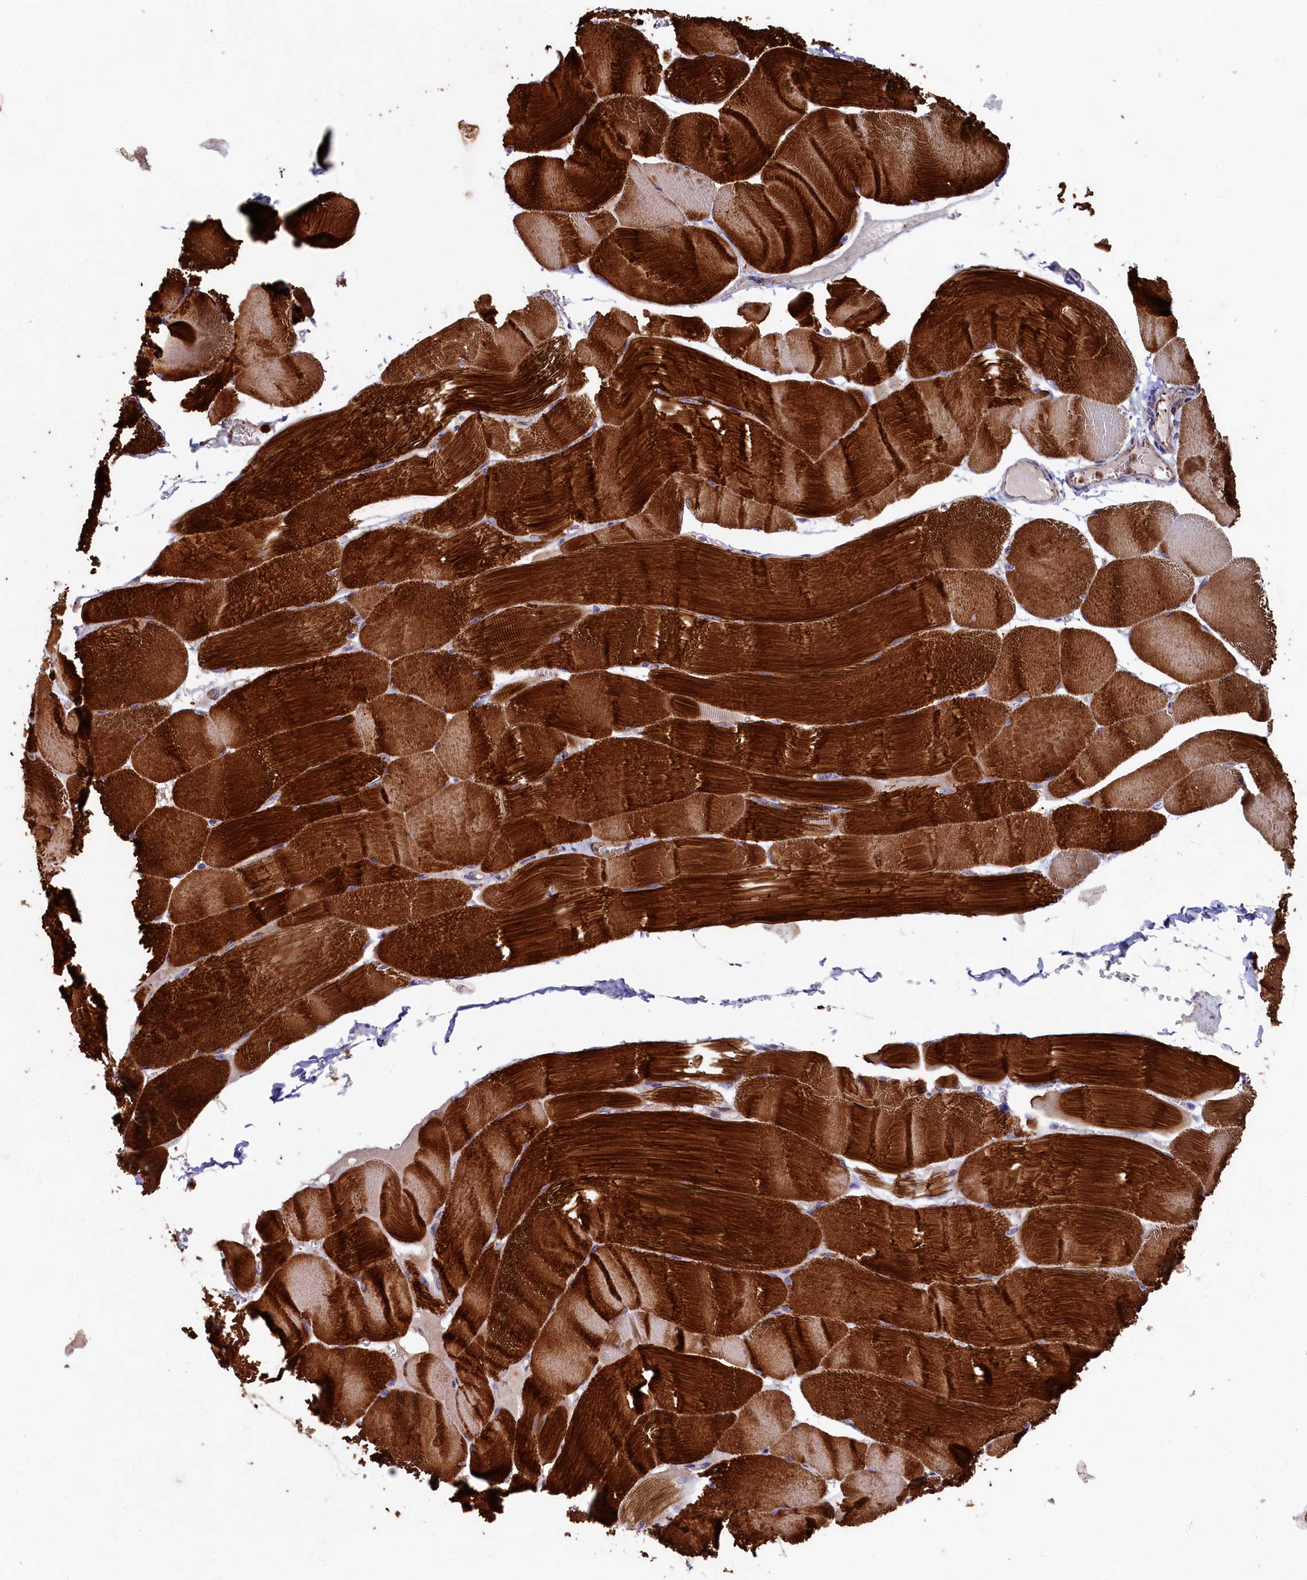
{"staining": {"intensity": "strong", "quantity": ">75%", "location": "cytoplasmic/membranous"}, "tissue": "skeletal muscle", "cell_type": "Myocytes", "image_type": "normal", "snomed": [{"axis": "morphology", "description": "Normal tissue, NOS"}, {"axis": "morphology", "description": "Basal cell carcinoma"}, {"axis": "topography", "description": "Skeletal muscle"}], "caption": "This micrograph exhibits immunohistochemistry (IHC) staining of benign skeletal muscle, with high strong cytoplasmic/membranous expression in about >75% of myocytes.", "gene": "RAPSN", "patient": {"sex": "female", "age": 64}}